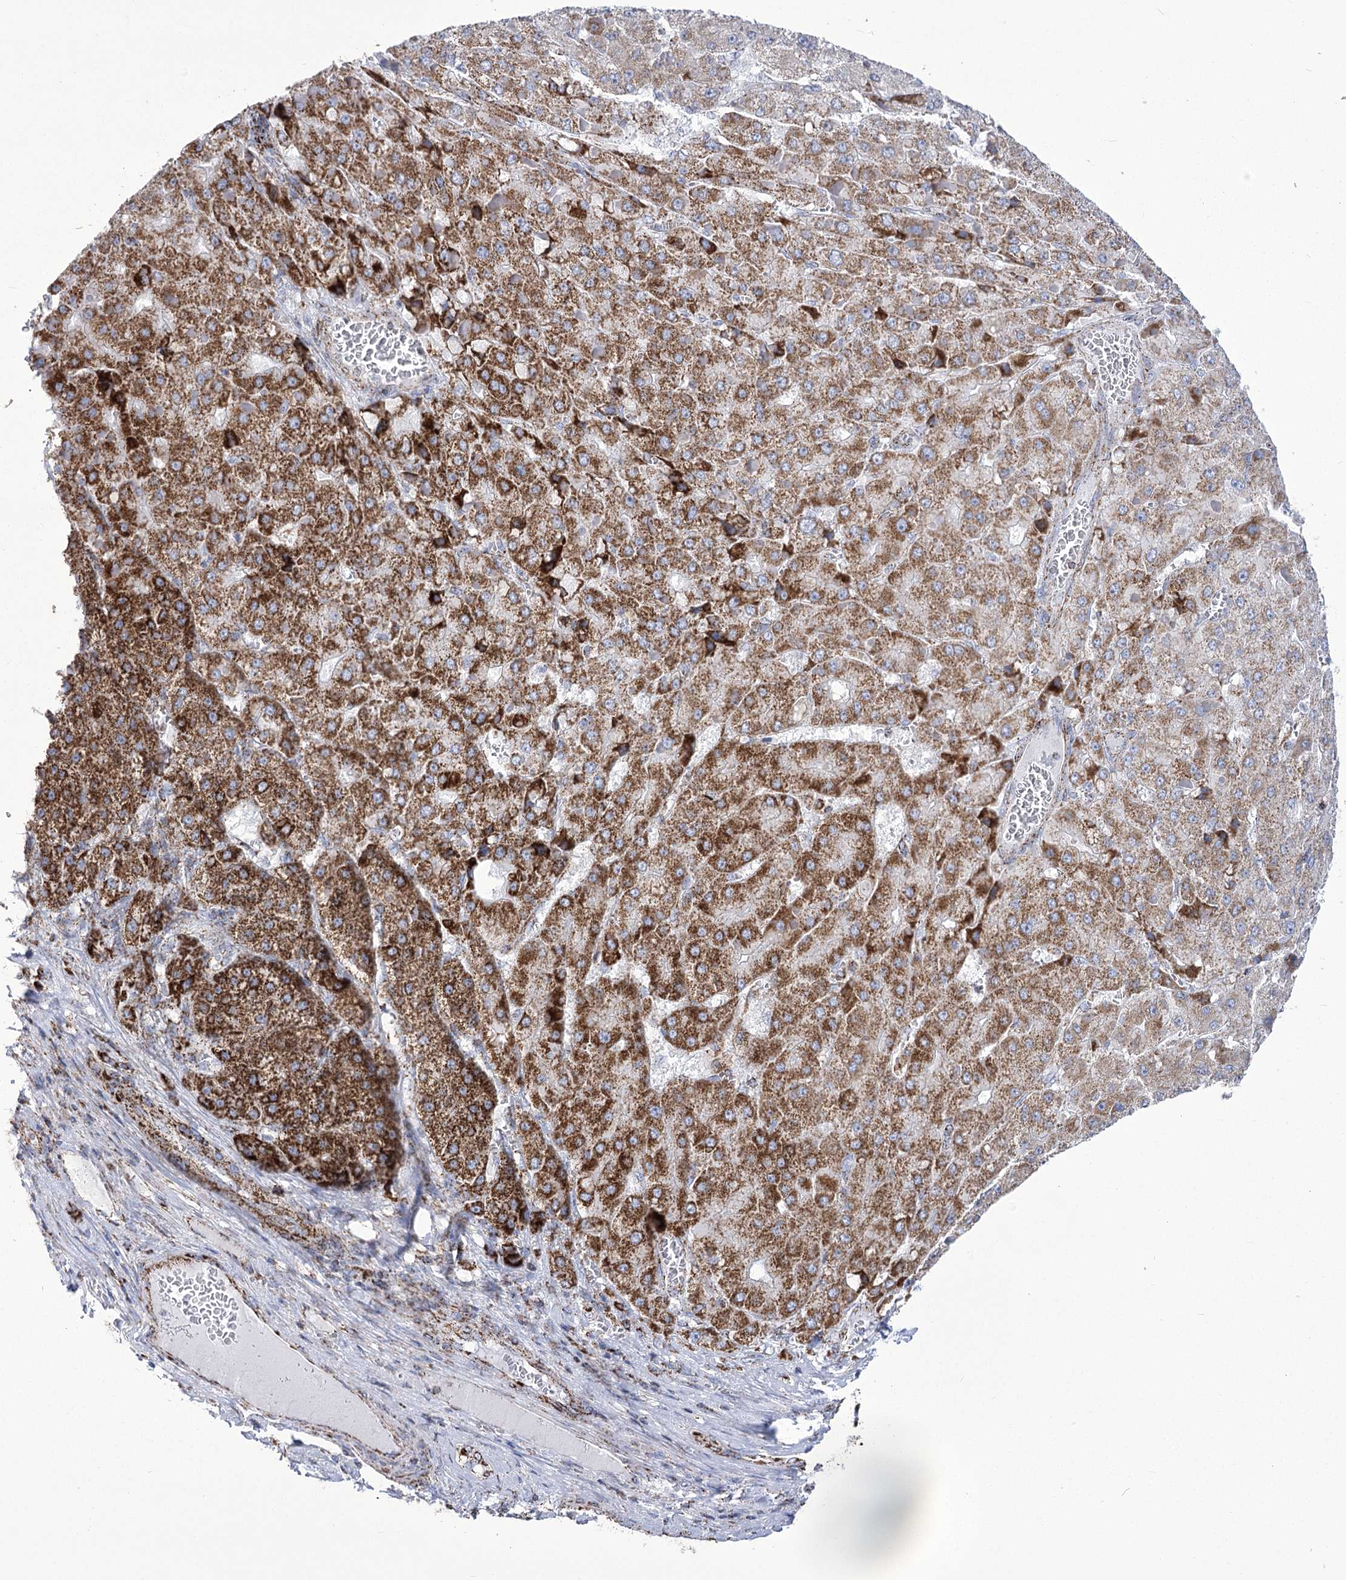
{"staining": {"intensity": "strong", "quantity": ">75%", "location": "cytoplasmic/membranous"}, "tissue": "liver cancer", "cell_type": "Tumor cells", "image_type": "cancer", "snomed": [{"axis": "morphology", "description": "Carcinoma, Hepatocellular, NOS"}, {"axis": "topography", "description": "Liver"}], "caption": "Tumor cells exhibit strong cytoplasmic/membranous expression in approximately >75% of cells in liver cancer (hepatocellular carcinoma).", "gene": "PDHB", "patient": {"sex": "female", "age": 73}}